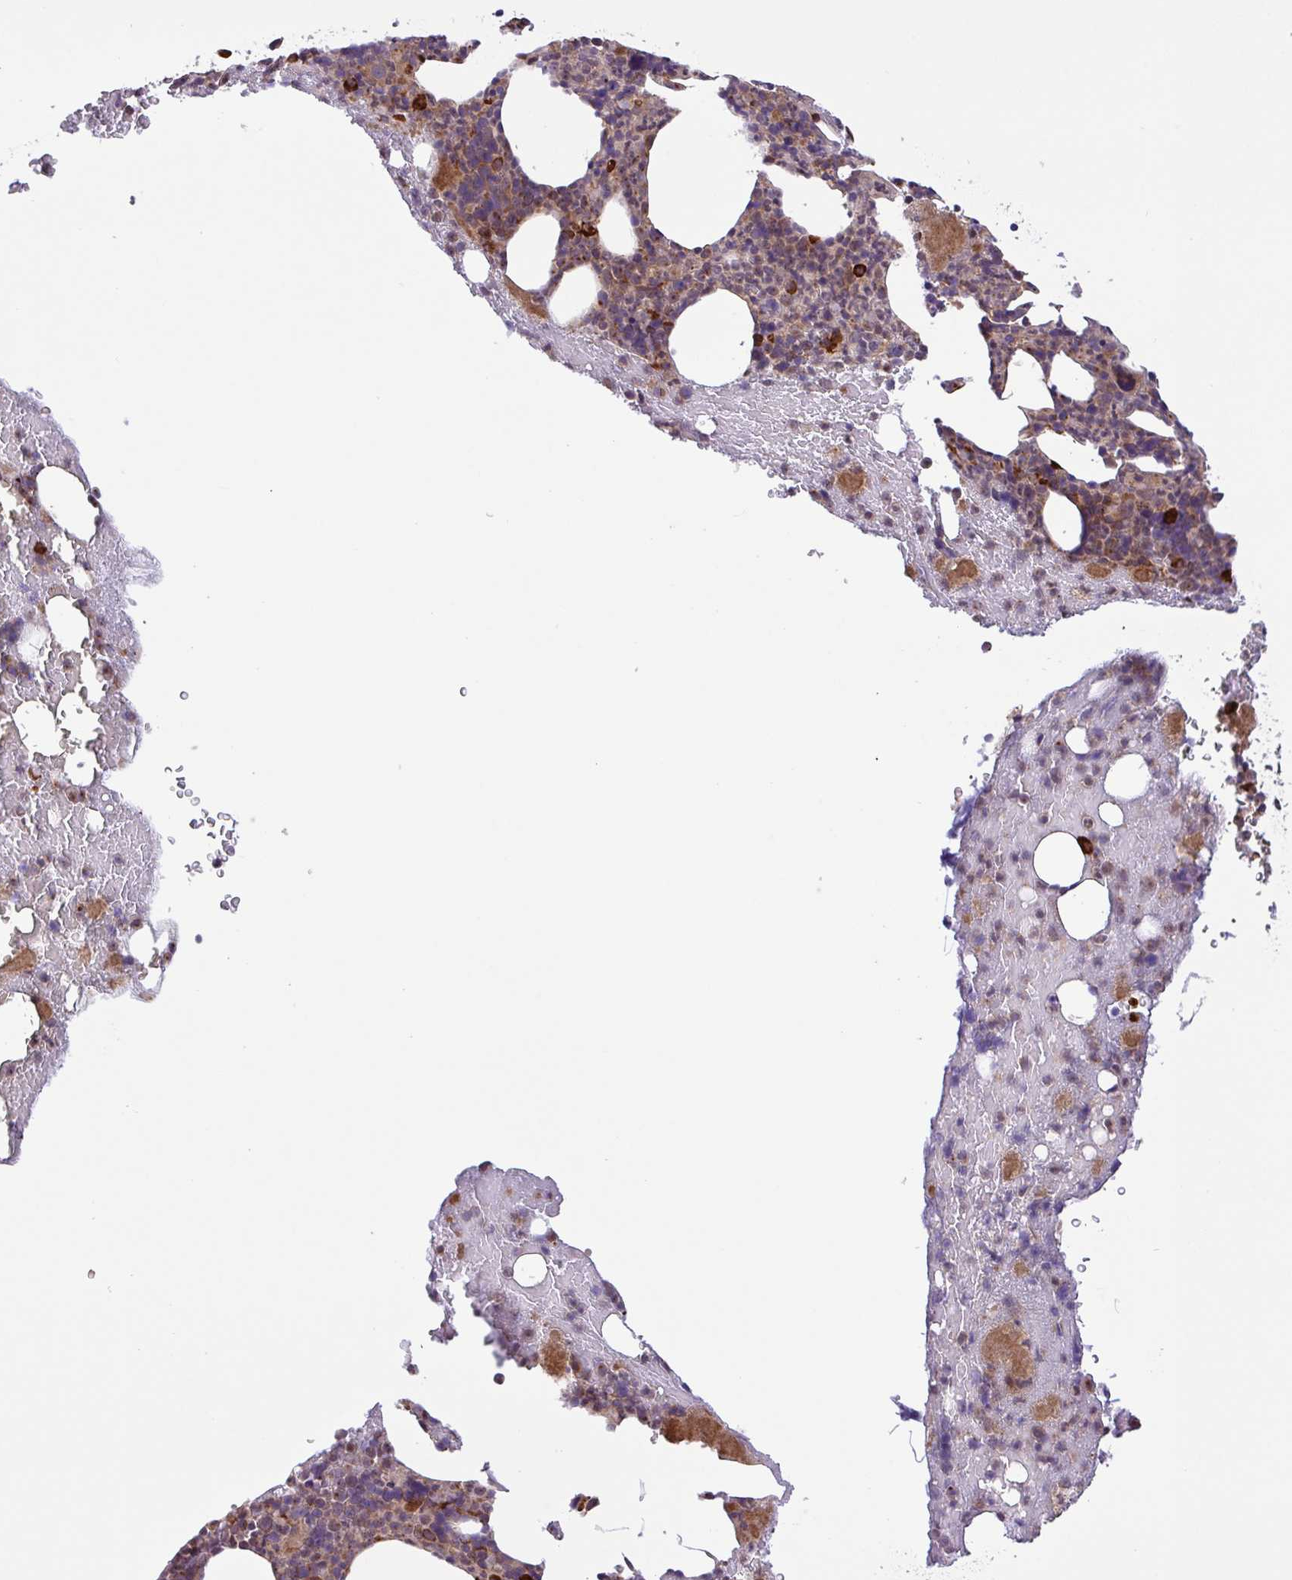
{"staining": {"intensity": "strong", "quantity": "<25%", "location": "cytoplasmic/membranous"}, "tissue": "bone marrow", "cell_type": "Hematopoietic cells", "image_type": "normal", "snomed": [{"axis": "morphology", "description": "Normal tissue, NOS"}, {"axis": "topography", "description": "Bone marrow"}], "caption": "High-magnification brightfield microscopy of normal bone marrow stained with DAB (brown) and counterstained with hematoxylin (blue). hematopoietic cells exhibit strong cytoplasmic/membranous expression is appreciated in approximately<25% of cells.", "gene": "INTS10", "patient": {"sex": "female", "age": 59}}